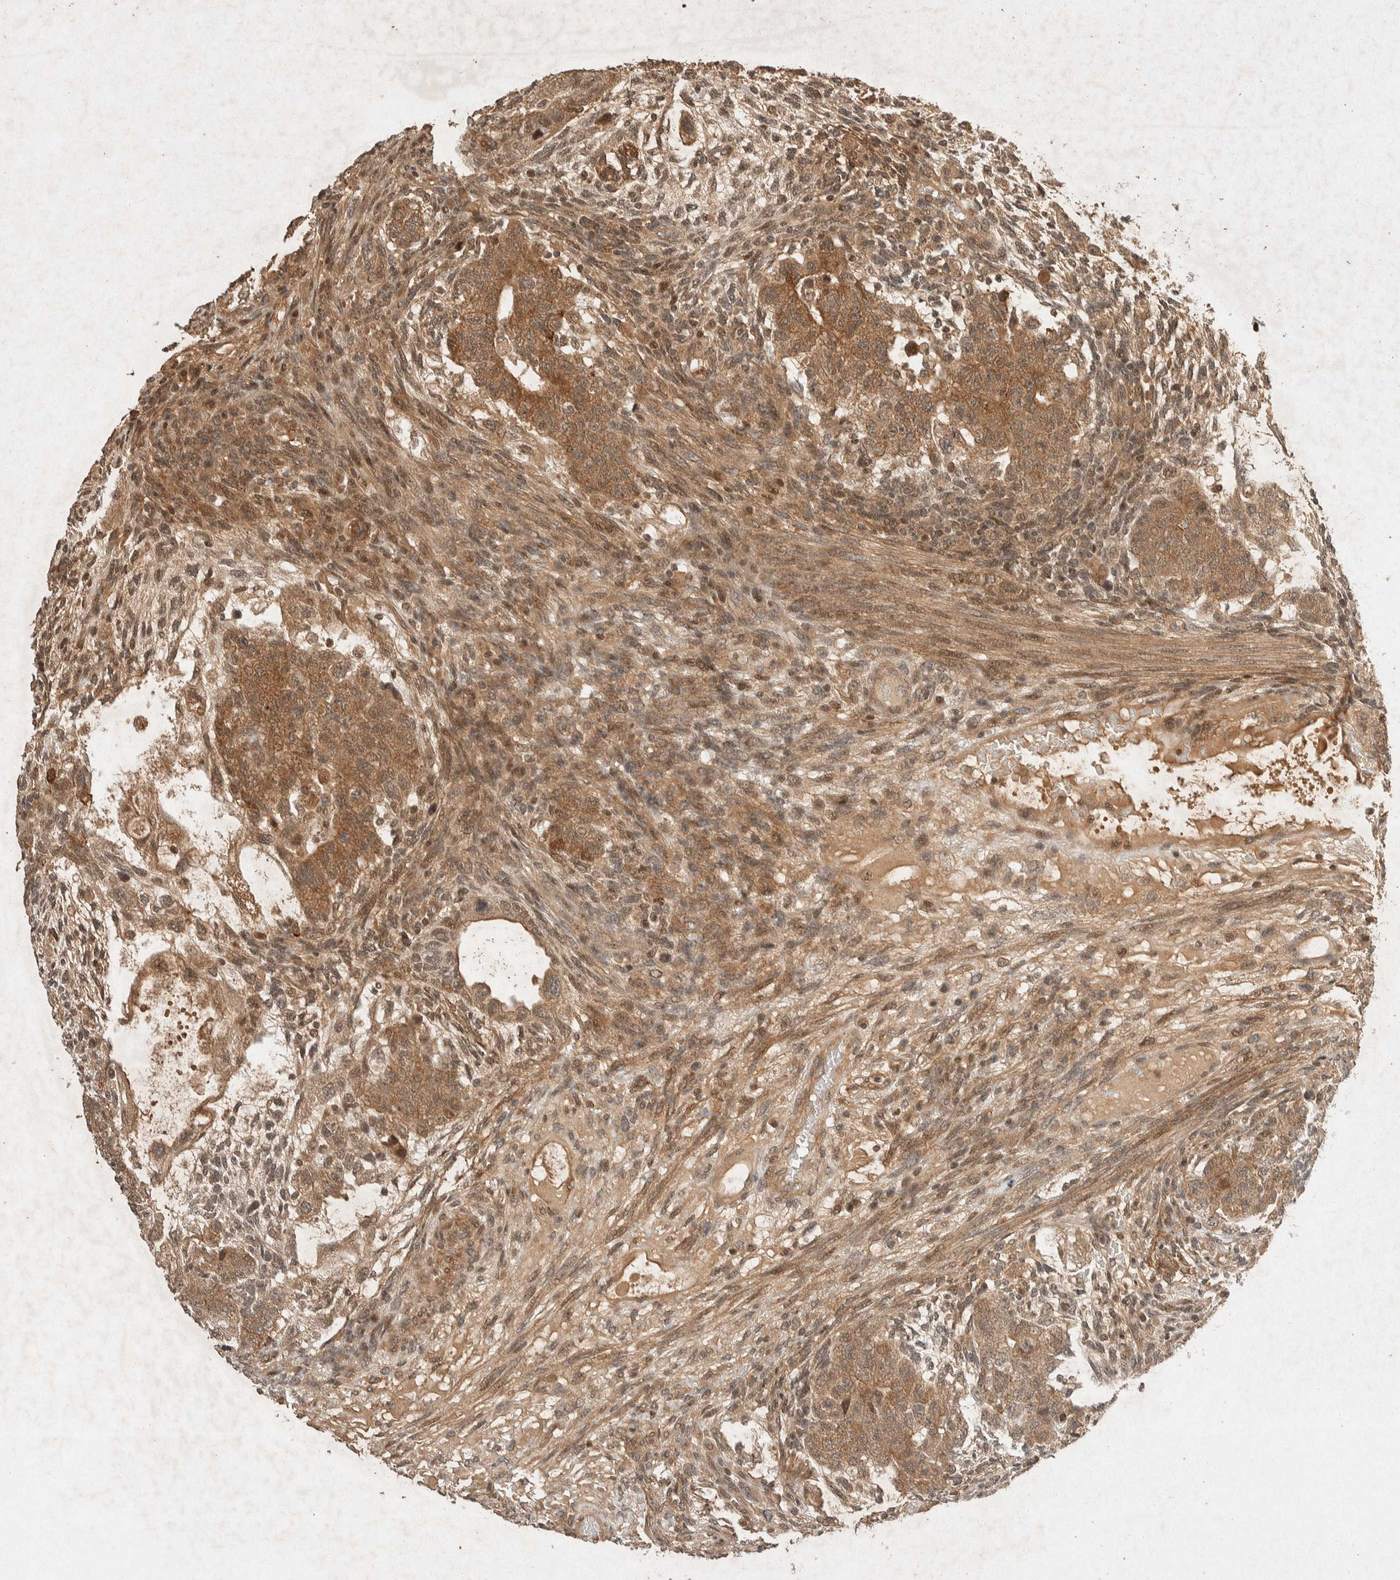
{"staining": {"intensity": "moderate", "quantity": ">75%", "location": "cytoplasmic/membranous"}, "tissue": "testis cancer", "cell_type": "Tumor cells", "image_type": "cancer", "snomed": [{"axis": "morphology", "description": "Normal tissue, NOS"}, {"axis": "morphology", "description": "Carcinoma, Embryonal, NOS"}, {"axis": "topography", "description": "Testis"}], "caption": "Protein expression analysis of human testis cancer reveals moderate cytoplasmic/membranous positivity in approximately >75% of tumor cells. (DAB = brown stain, brightfield microscopy at high magnification).", "gene": "THRA", "patient": {"sex": "male", "age": 36}}